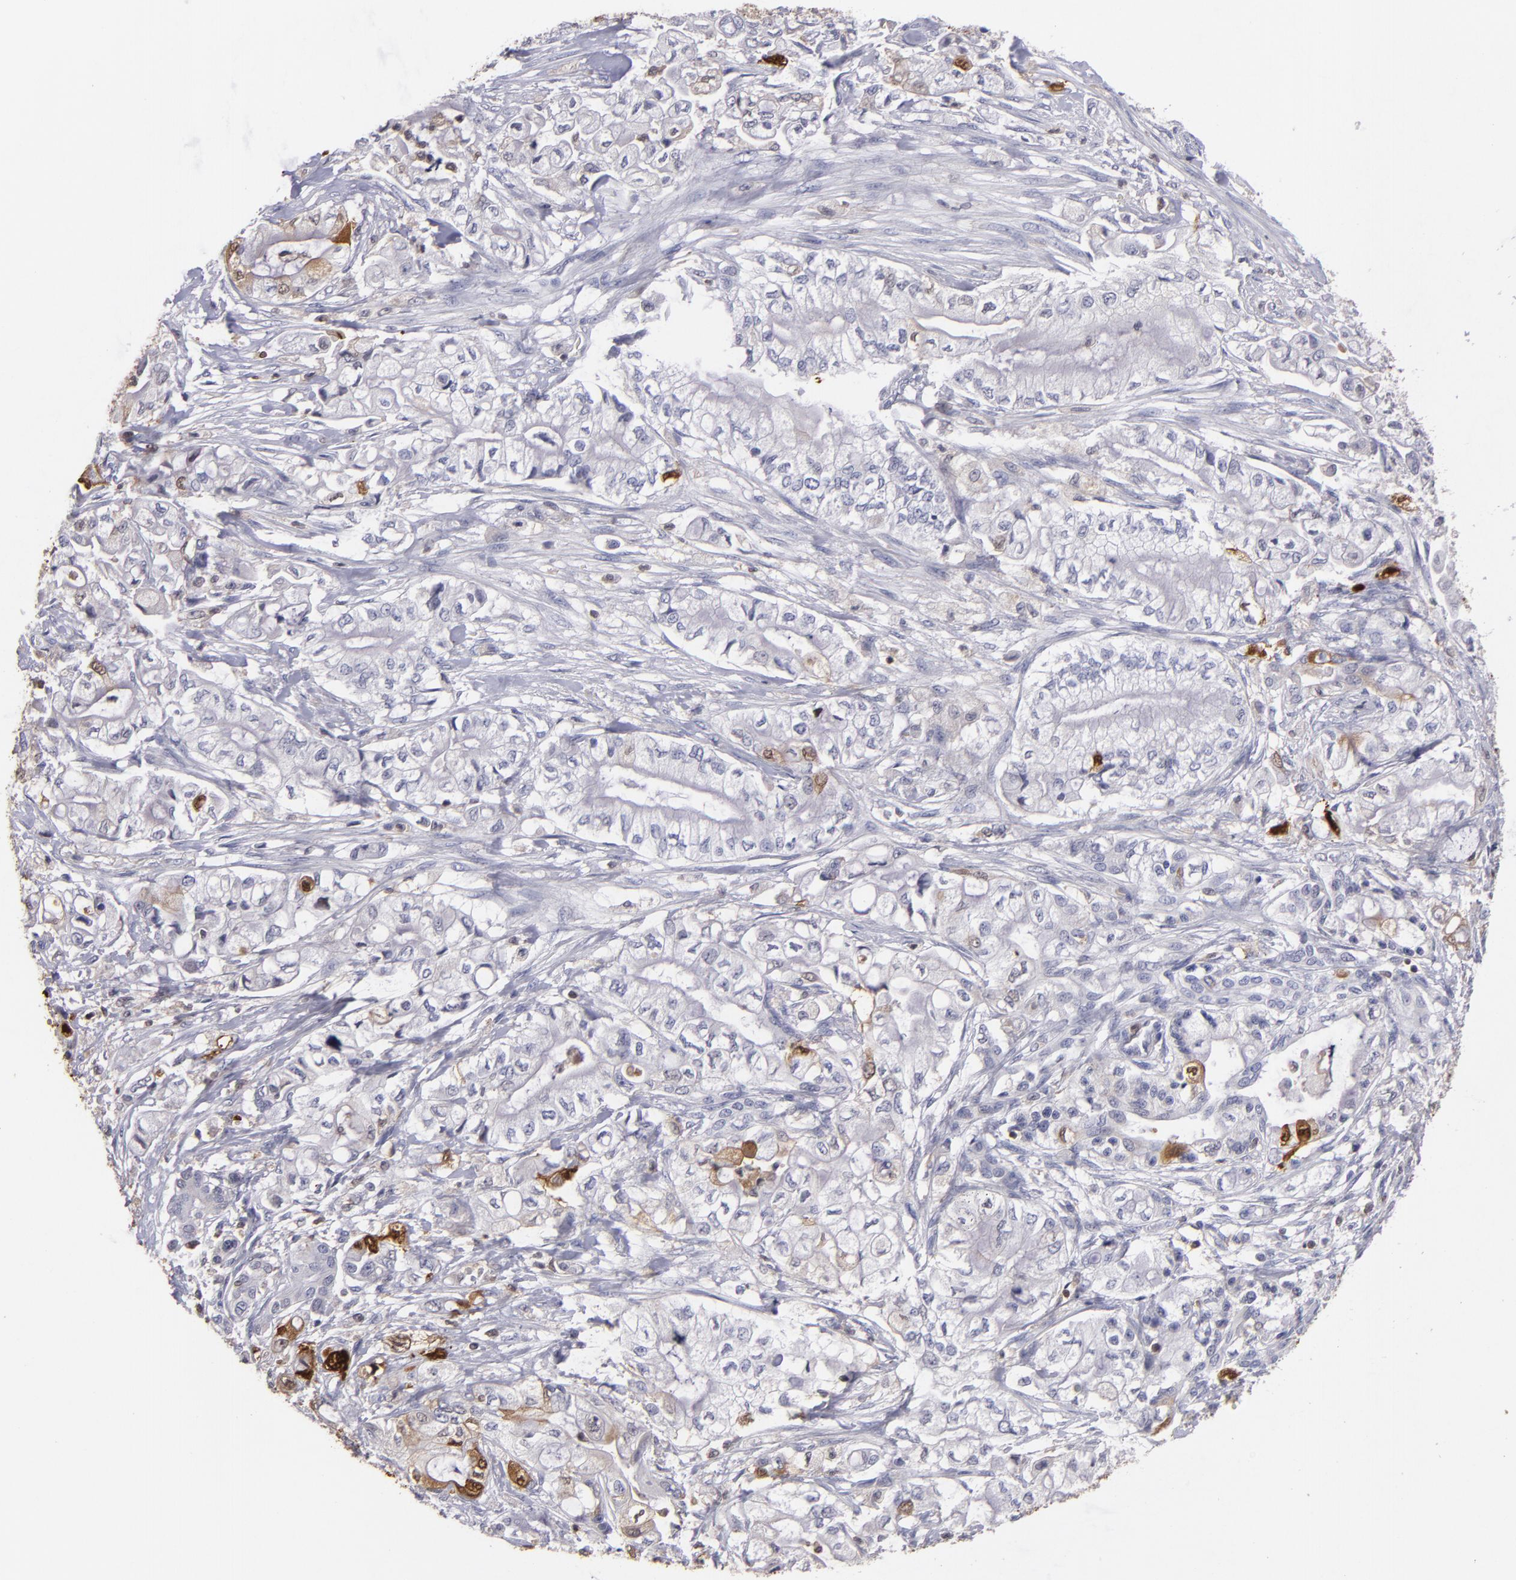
{"staining": {"intensity": "moderate", "quantity": "<25%", "location": "cytoplasmic/membranous,nuclear"}, "tissue": "pancreatic cancer", "cell_type": "Tumor cells", "image_type": "cancer", "snomed": [{"axis": "morphology", "description": "Adenocarcinoma, NOS"}, {"axis": "topography", "description": "Pancreas"}], "caption": "Protein expression by immunohistochemistry (IHC) reveals moderate cytoplasmic/membranous and nuclear staining in approximately <25% of tumor cells in pancreatic cancer.", "gene": "S100A2", "patient": {"sex": "male", "age": 79}}